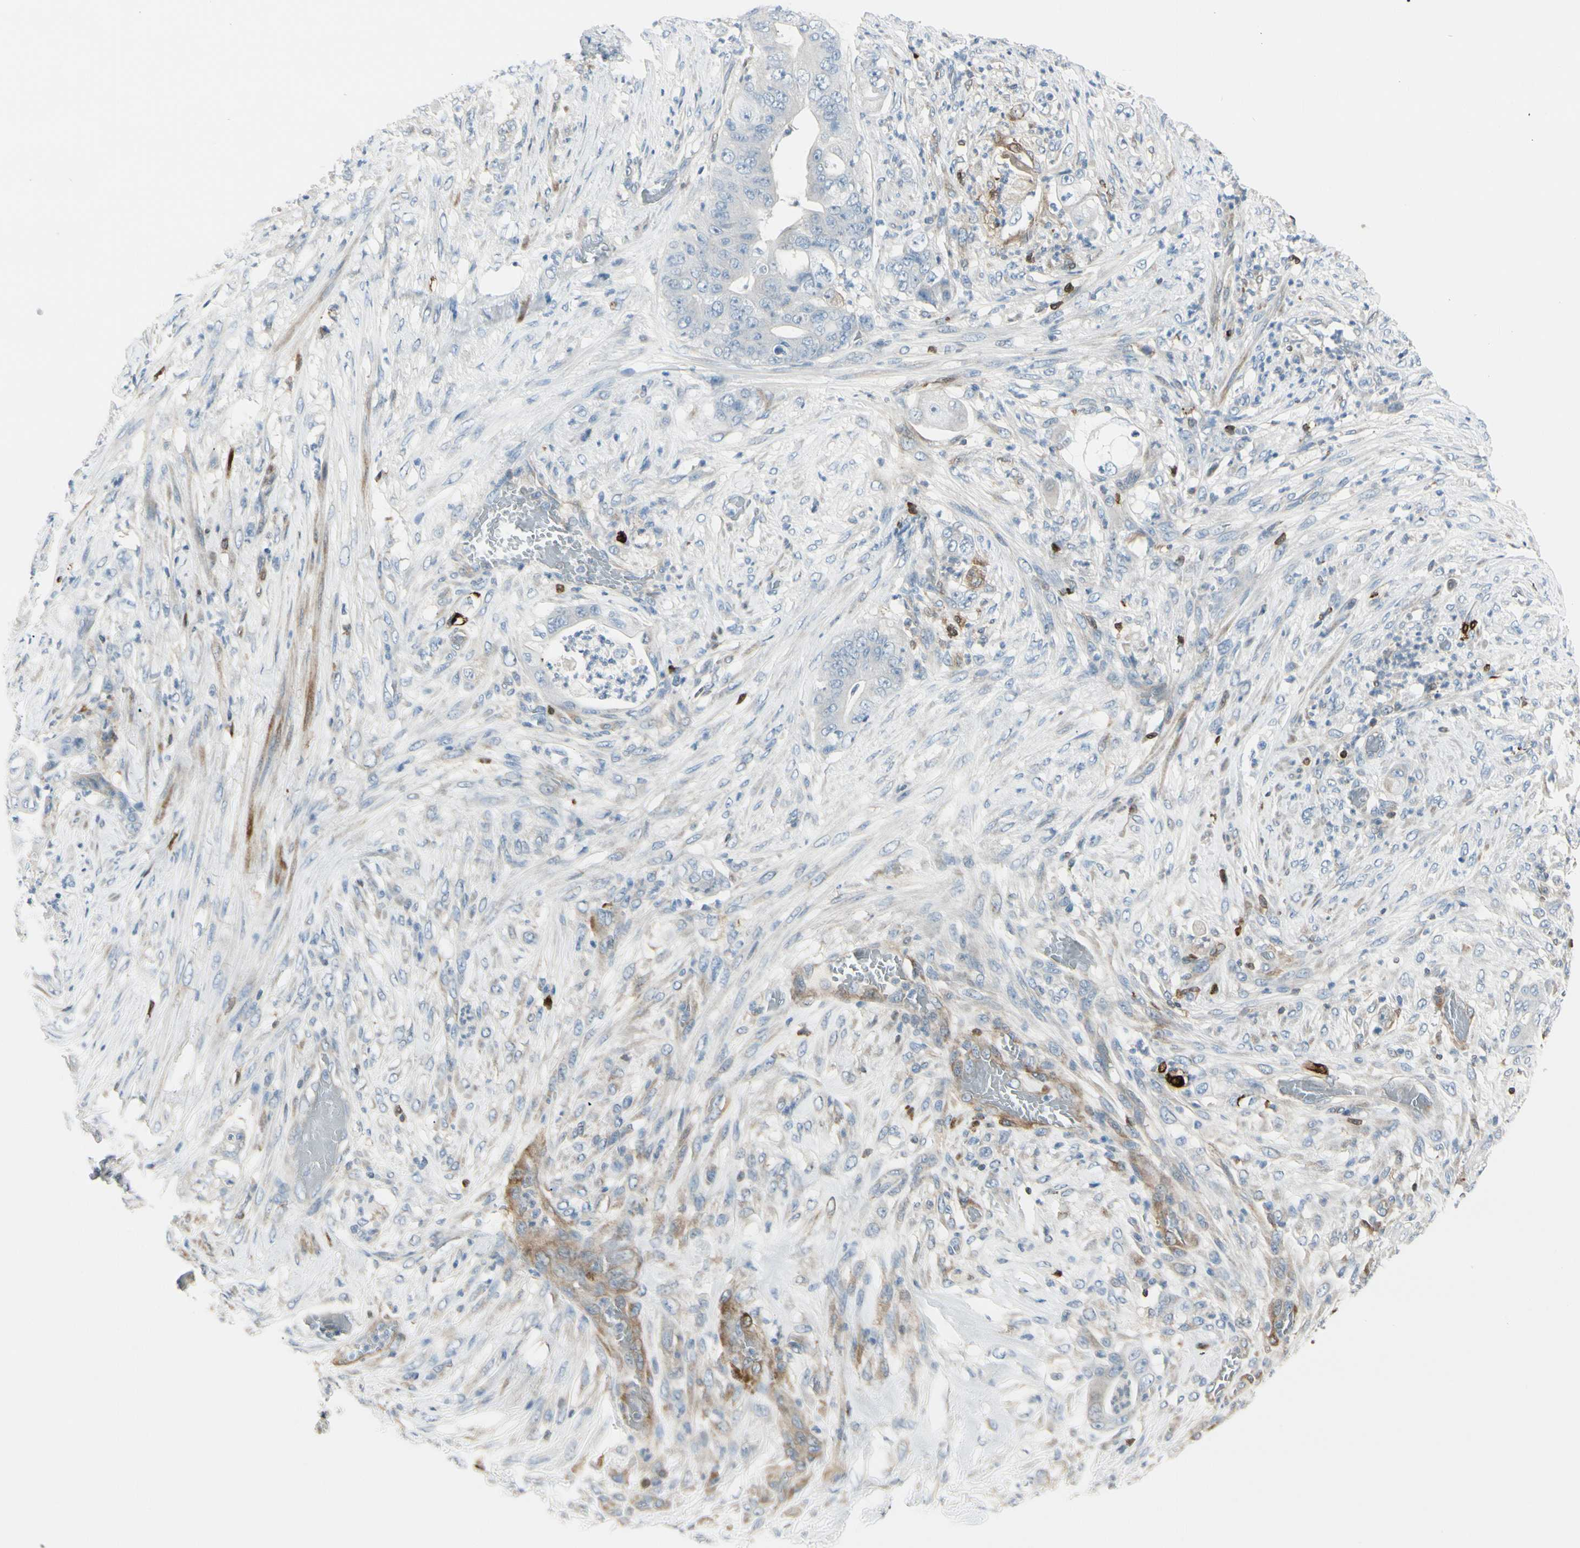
{"staining": {"intensity": "negative", "quantity": "none", "location": "none"}, "tissue": "stomach cancer", "cell_type": "Tumor cells", "image_type": "cancer", "snomed": [{"axis": "morphology", "description": "Adenocarcinoma, NOS"}, {"axis": "topography", "description": "Stomach"}], "caption": "Immunohistochemistry of stomach adenocarcinoma shows no staining in tumor cells.", "gene": "TRAF1", "patient": {"sex": "female", "age": 73}}